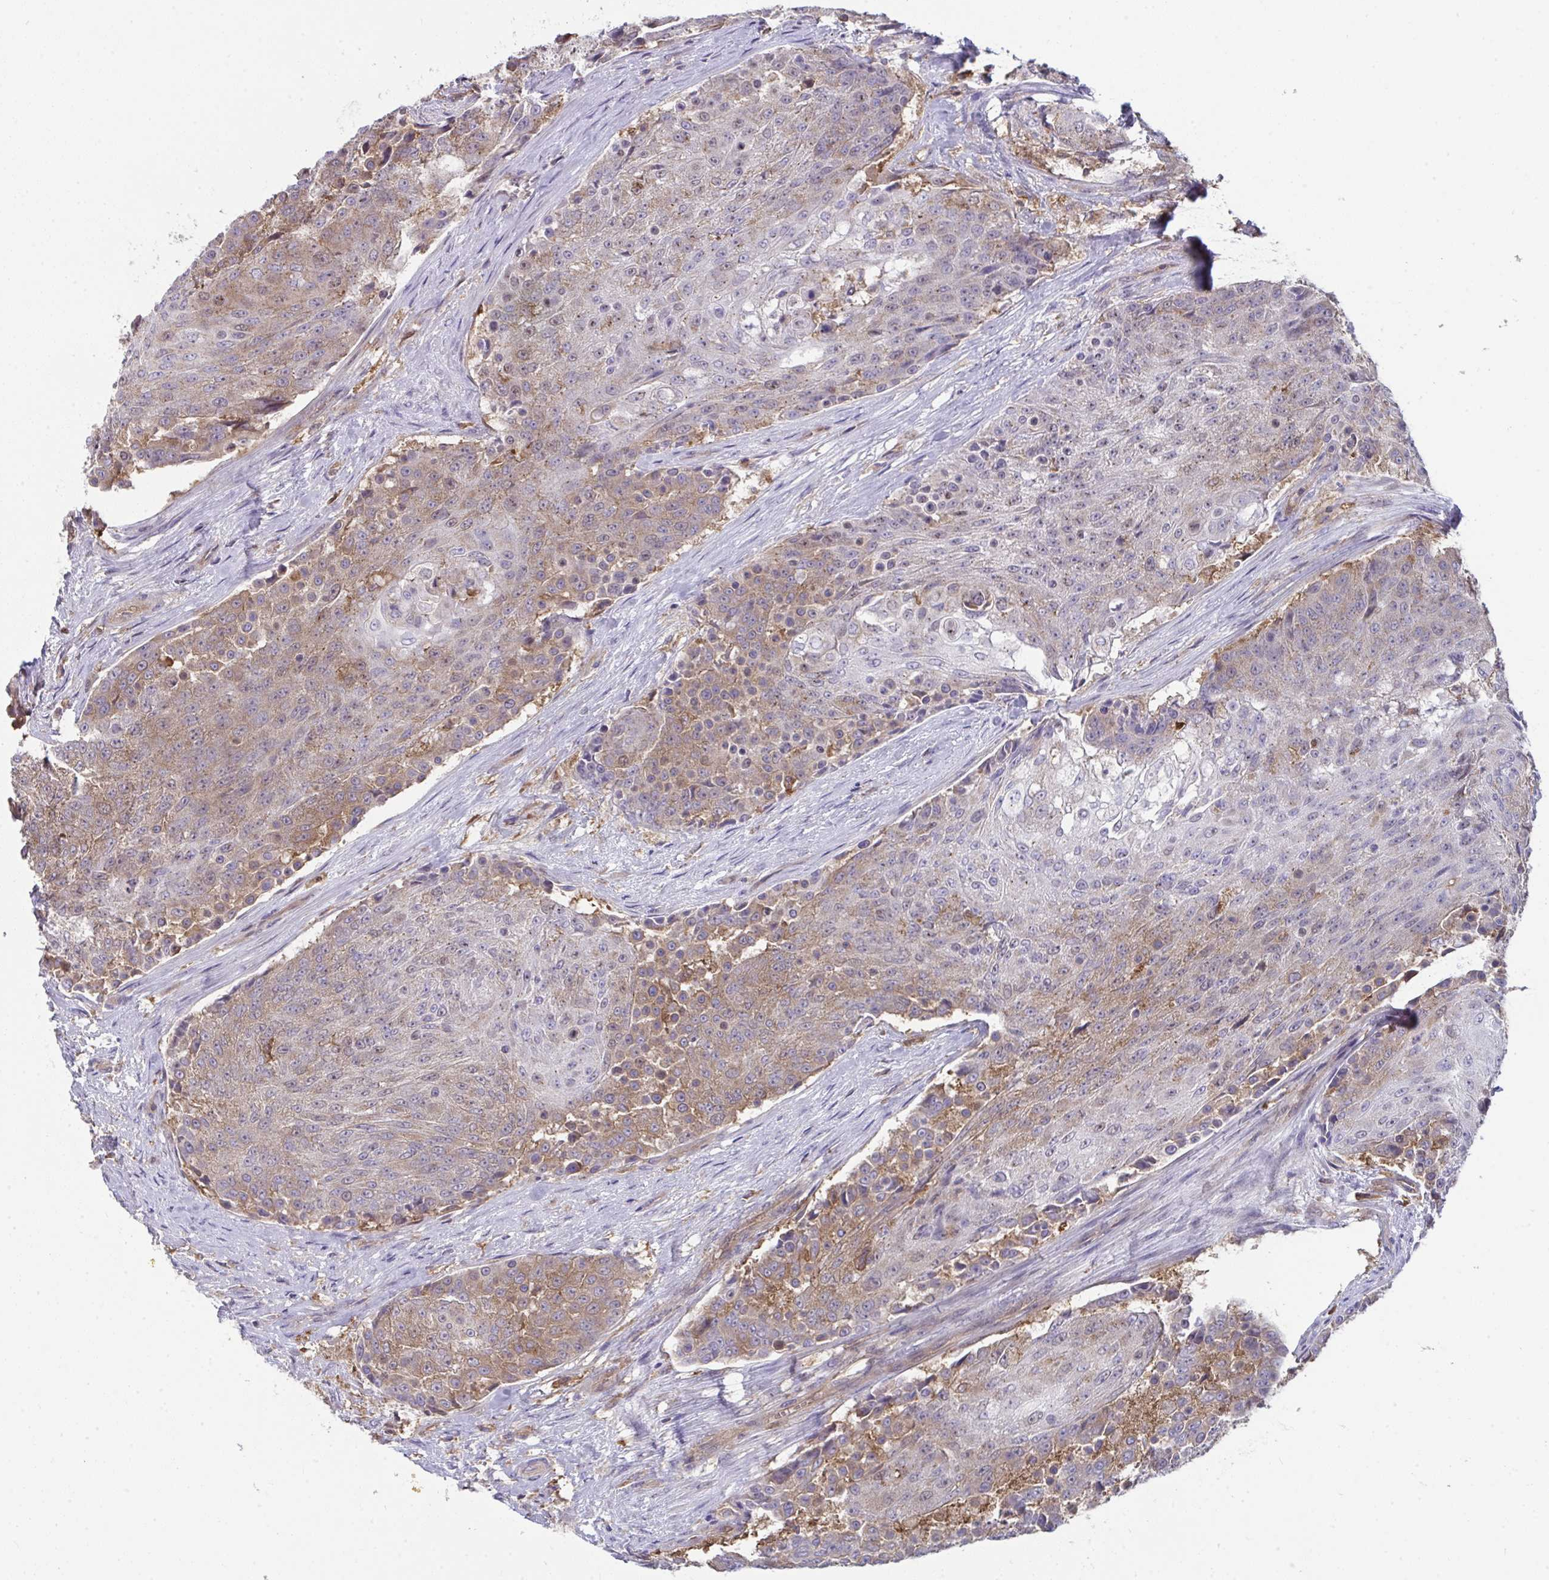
{"staining": {"intensity": "moderate", "quantity": "25%-75%", "location": "cytoplasmic/membranous,nuclear"}, "tissue": "urothelial cancer", "cell_type": "Tumor cells", "image_type": "cancer", "snomed": [{"axis": "morphology", "description": "Urothelial carcinoma, High grade"}, {"axis": "topography", "description": "Urinary bladder"}], "caption": "High-power microscopy captured an immunohistochemistry (IHC) micrograph of urothelial cancer, revealing moderate cytoplasmic/membranous and nuclear expression in about 25%-75% of tumor cells.", "gene": "ALDH16A1", "patient": {"sex": "female", "age": 63}}